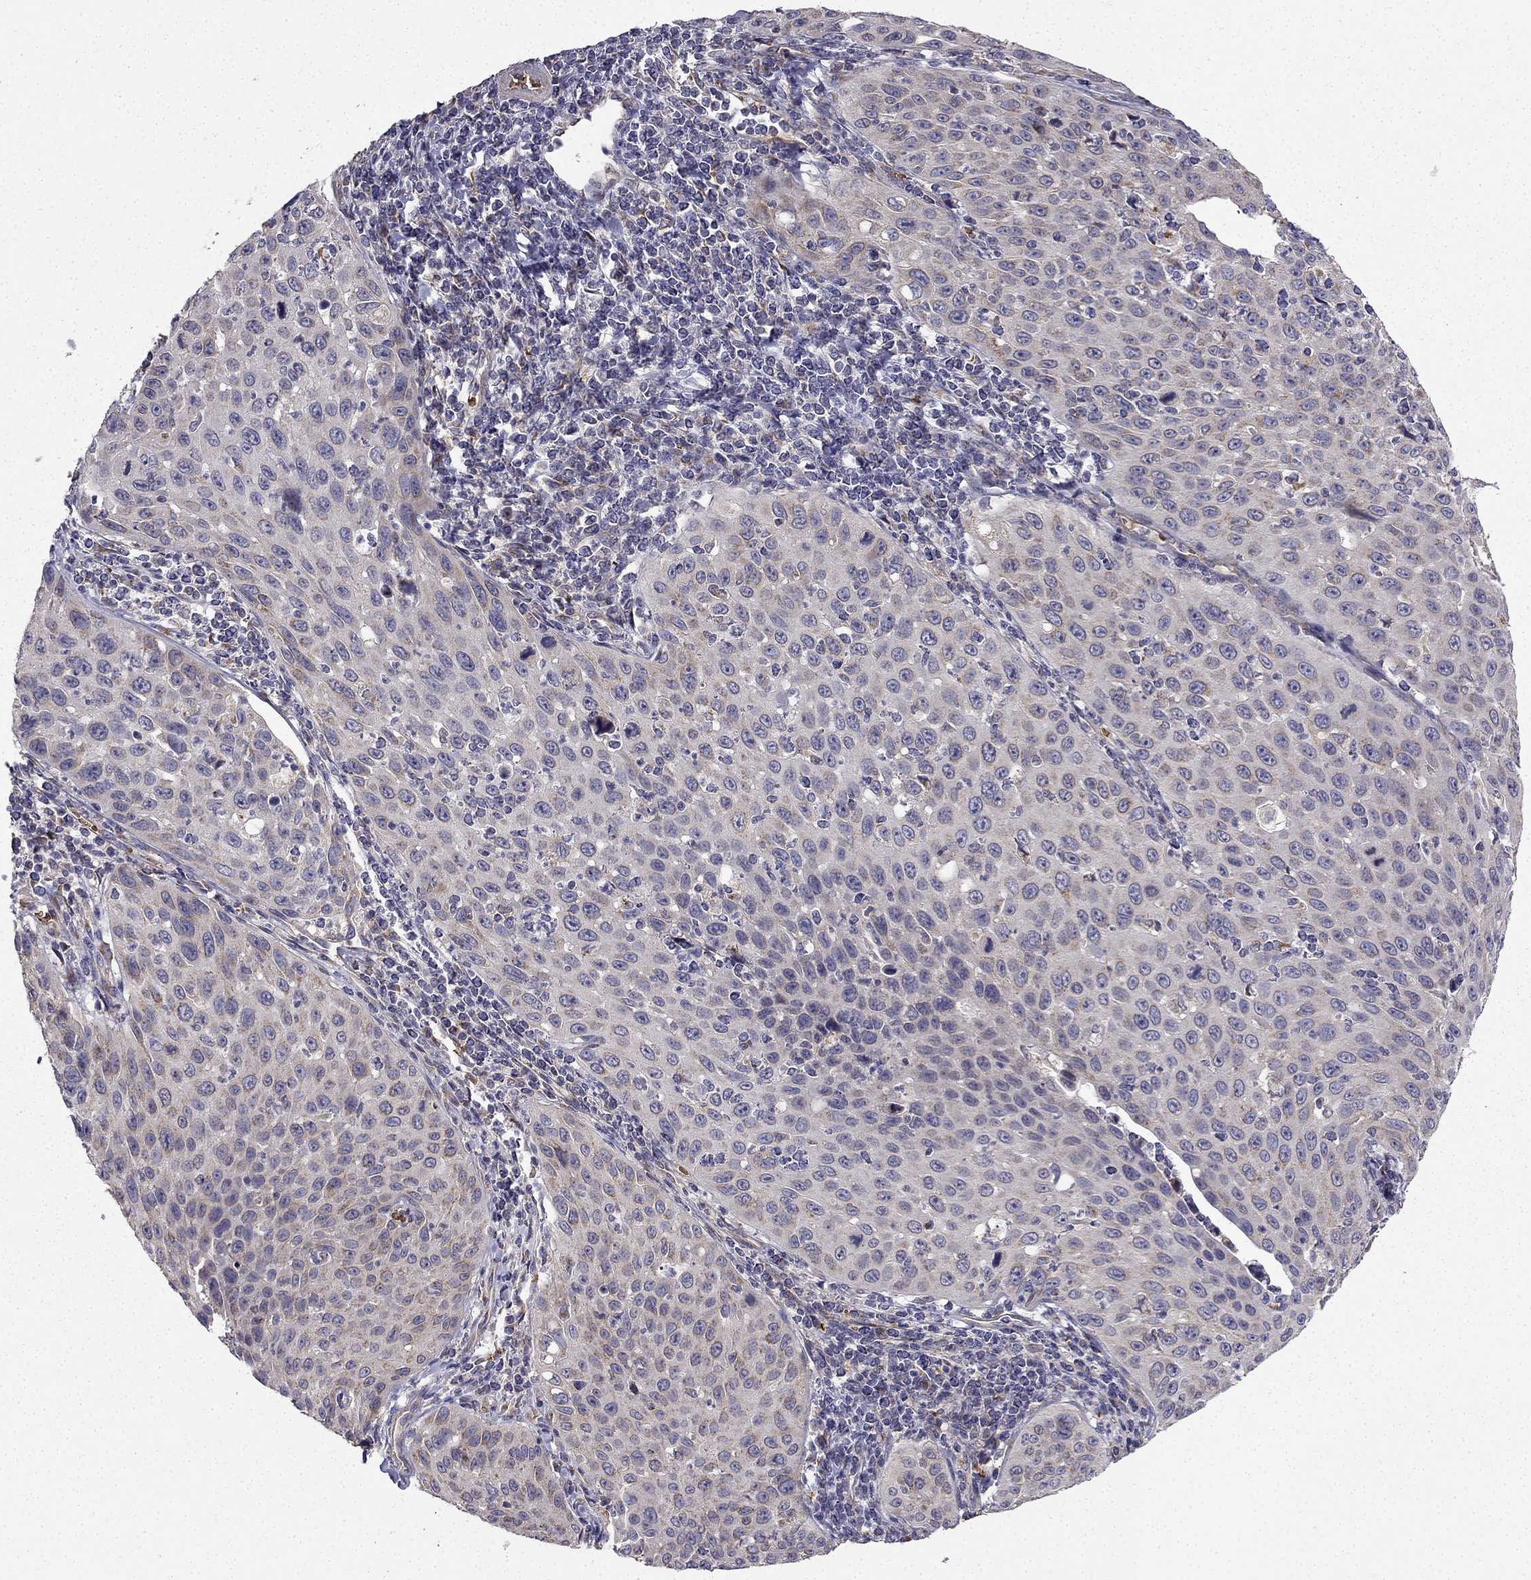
{"staining": {"intensity": "weak", "quantity": "<25%", "location": "cytoplasmic/membranous"}, "tissue": "cervical cancer", "cell_type": "Tumor cells", "image_type": "cancer", "snomed": [{"axis": "morphology", "description": "Squamous cell carcinoma, NOS"}, {"axis": "topography", "description": "Cervix"}], "caption": "IHC of cervical cancer displays no positivity in tumor cells. Nuclei are stained in blue.", "gene": "B4GALT7", "patient": {"sex": "female", "age": 26}}